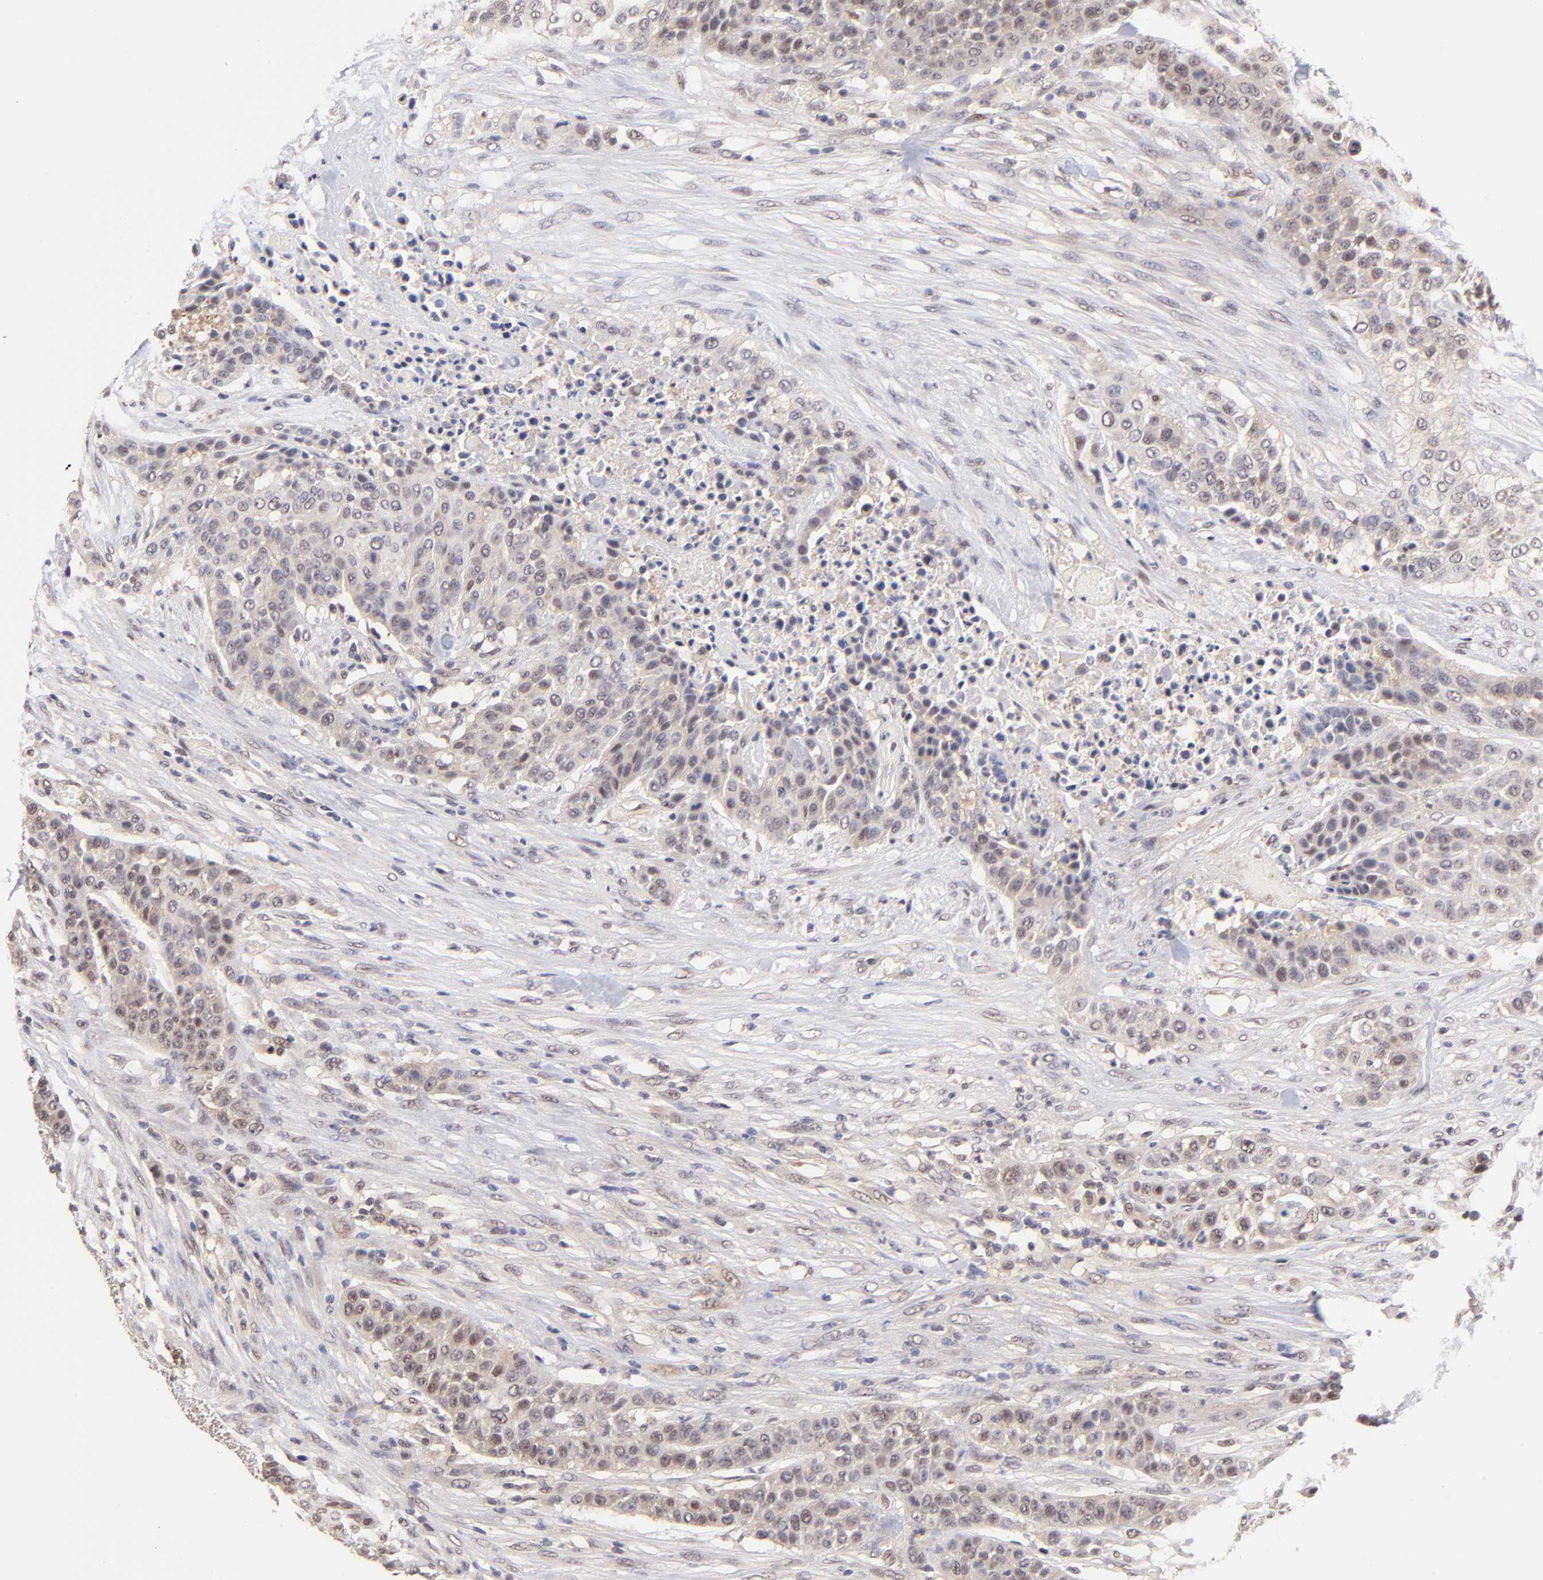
{"staining": {"intensity": "weak", "quantity": "<25%", "location": "nuclear"}, "tissue": "urothelial cancer", "cell_type": "Tumor cells", "image_type": "cancer", "snomed": [{"axis": "morphology", "description": "Urothelial carcinoma, High grade"}, {"axis": "topography", "description": "Urinary bladder"}], "caption": "Immunohistochemistry micrograph of human urothelial cancer stained for a protein (brown), which exhibits no staining in tumor cells.", "gene": "PSMC4", "patient": {"sex": "male", "age": 74}}